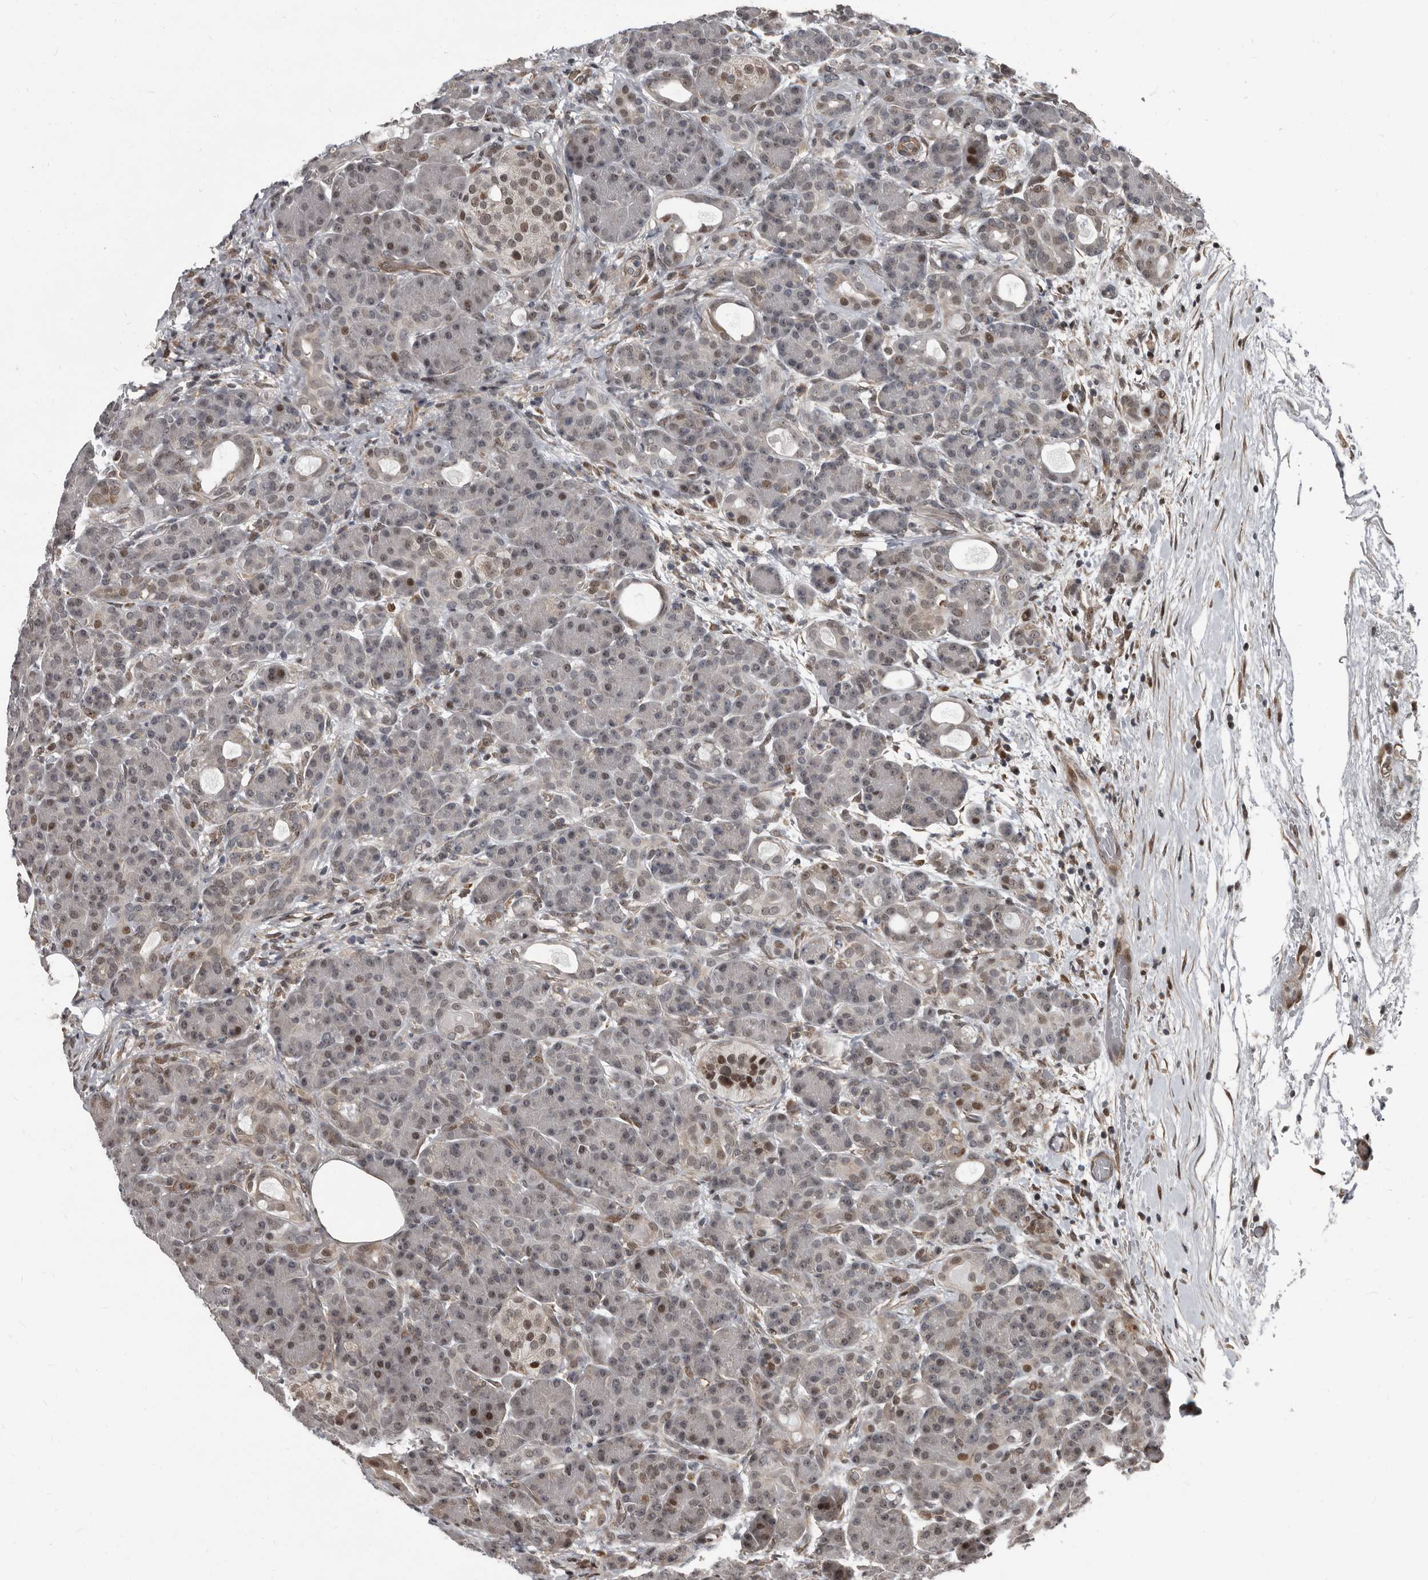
{"staining": {"intensity": "strong", "quantity": "25%-75%", "location": "nuclear"}, "tissue": "pancreas", "cell_type": "Exocrine glandular cells", "image_type": "normal", "snomed": [{"axis": "morphology", "description": "Normal tissue, NOS"}, {"axis": "topography", "description": "Pancreas"}], "caption": "There is high levels of strong nuclear expression in exocrine glandular cells of unremarkable pancreas, as demonstrated by immunohistochemical staining (brown color).", "gene": "CHD1L", "patient": {"sex": "male", "age": 63}}